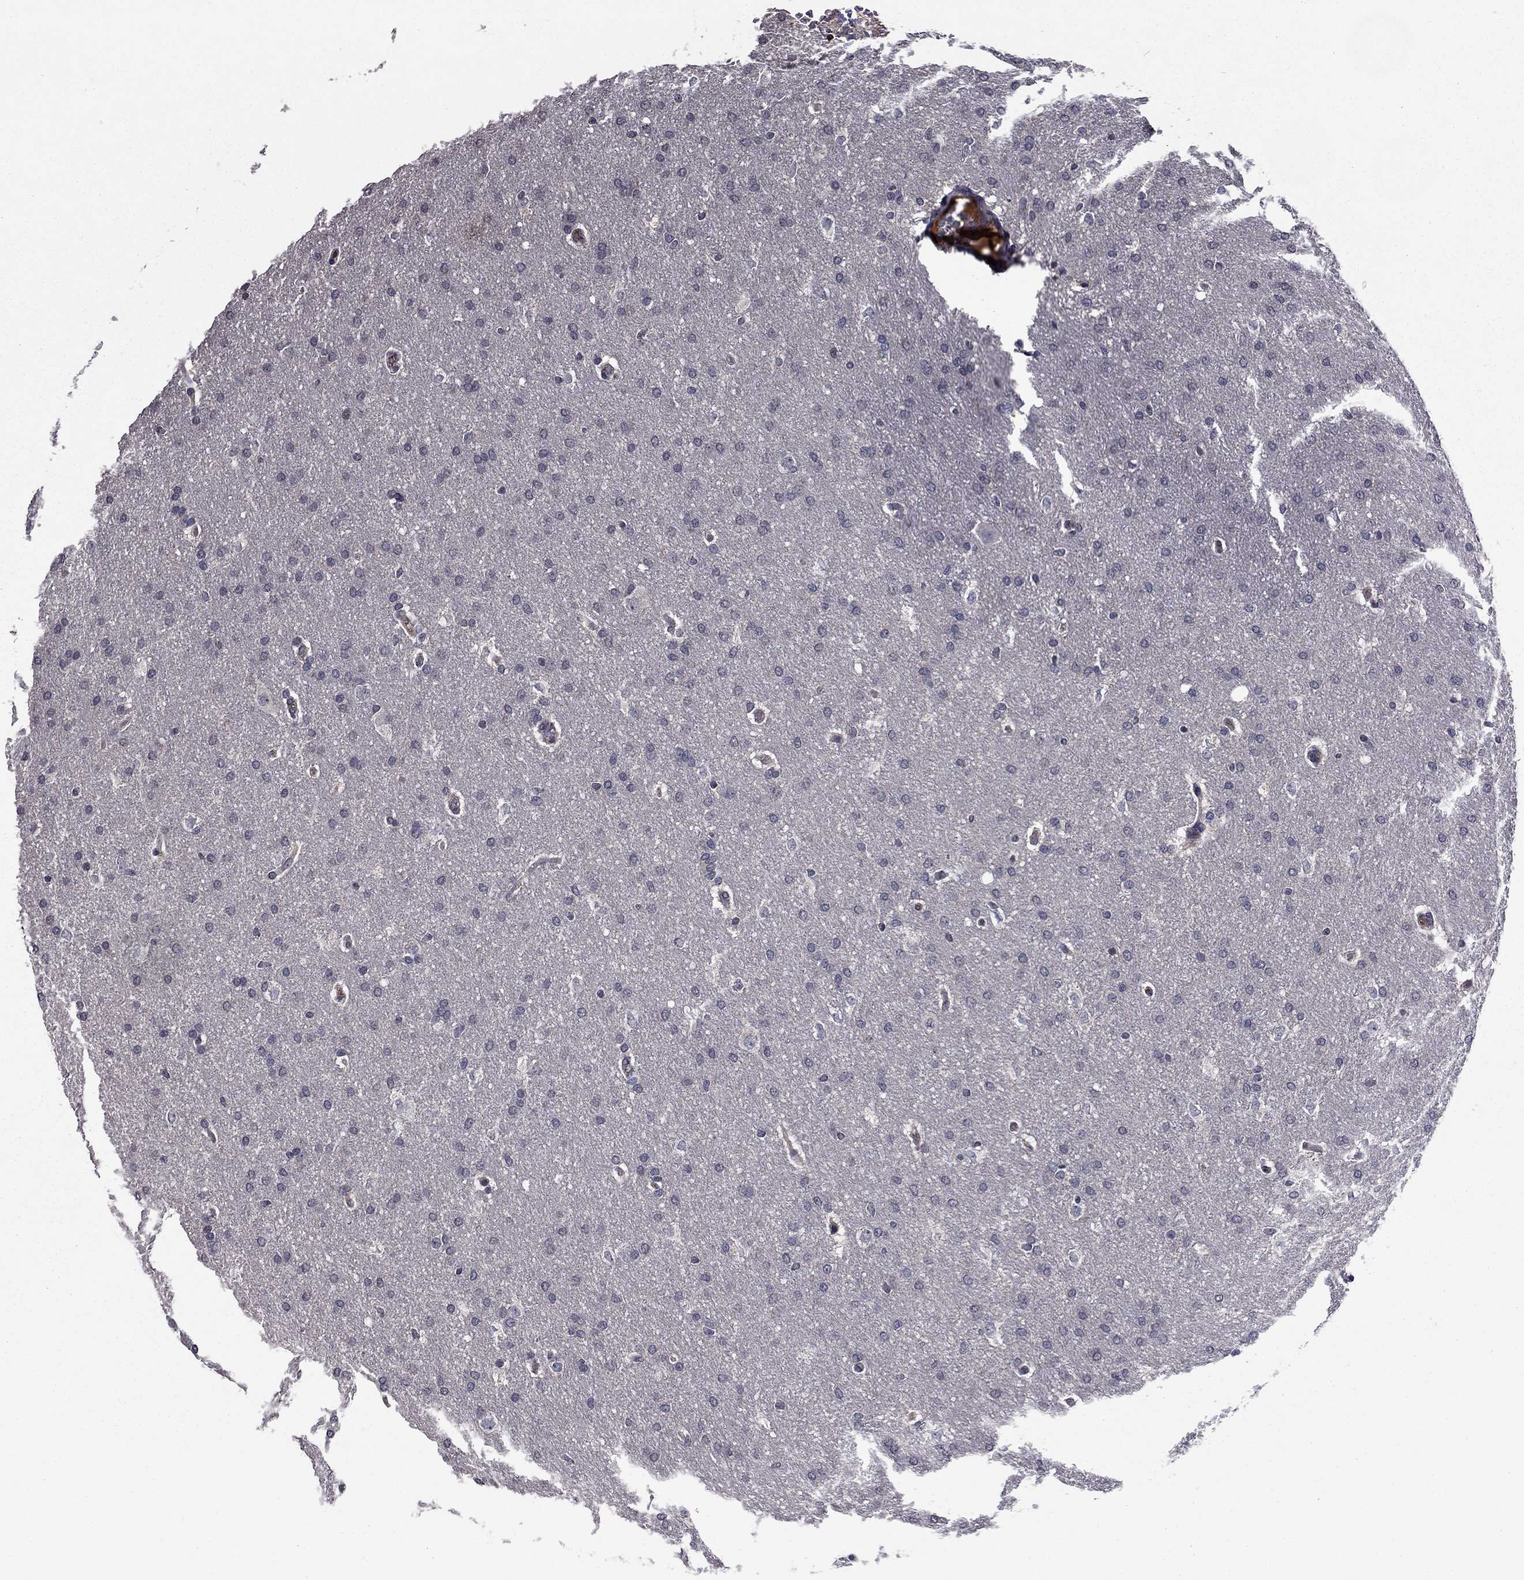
{"staining": {"intensity": "negative", "quantity": "none", "location": "none"}, "tissue": "glioma", "cell_type": "Tumor cells", "image_type": "cancer", "snomed": [{"axis": "morphology", "description": "Glioma, malignant, Low grade"}, {"axis": "topography", "description": "Brain"}], "caption": "An IHC micrograph of malignant low-grade glioma is shown. There is no staining in tumor cells of malignant low-grade glioma. The staining is performed using DAB (3,3'-diaminobenzidine) brown chromogen with nuclei counter-stained in using hematoxylin.", "gene": "PROS1", "patient": {"sex": "female", "age": 37}}